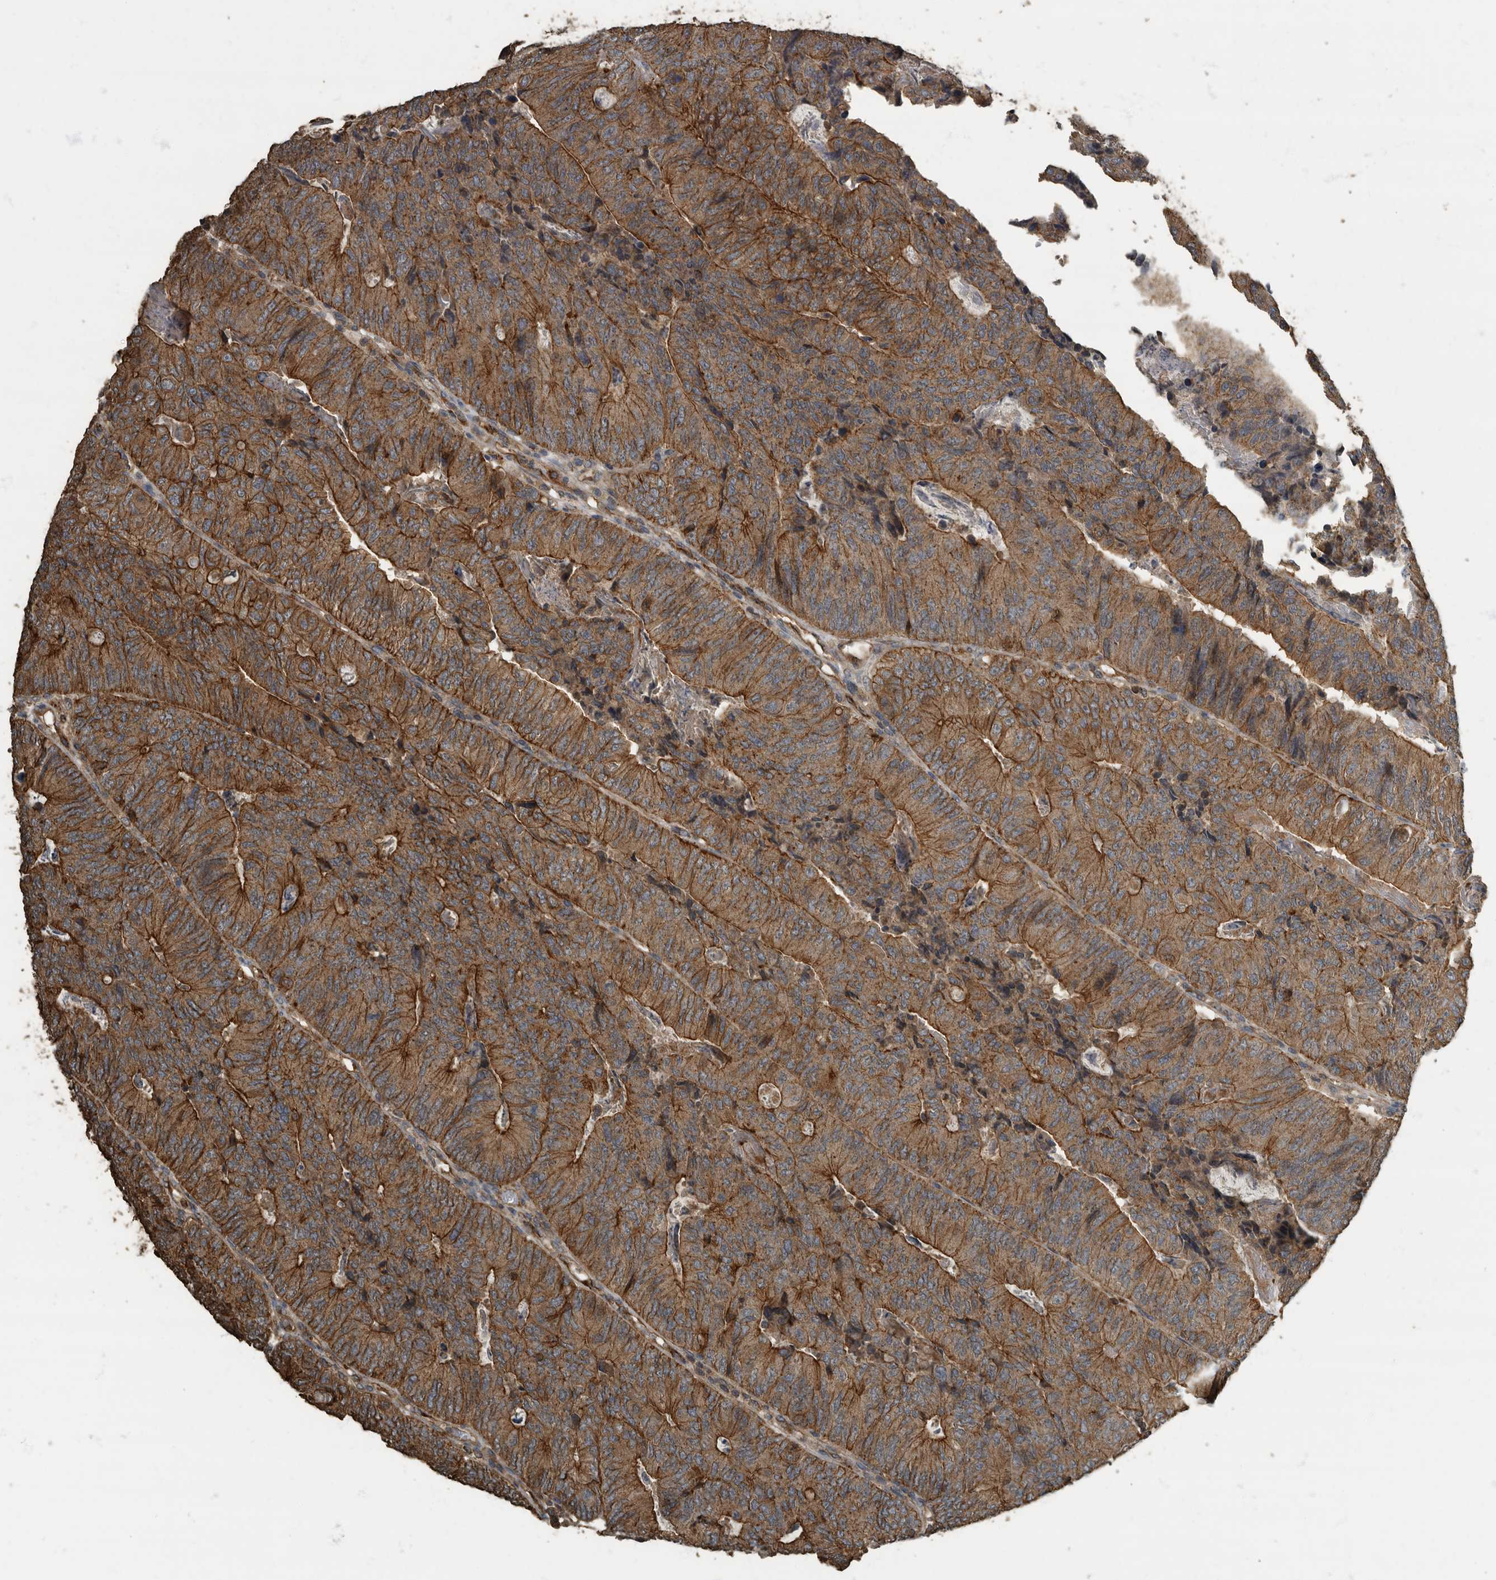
{"staining": {"intensity": "strong", "quantity": ">75%", "location": "cytoplasmic/membranous"}, "tissue": "colorectal cancer", "cell_type": "Tumor cells", "image_type": "cancer", "snomed": [{"axis": "morphology", "description": "Adenocarcinoma, NOS"}, {"axis": "topography", "description": "Colon"}], "caption": "Tumor cells exhibit strong cytoplasmic/membranous staining in approximately >75% of cells in colorectal adenocarcinoma. (DAB IHC, brown staining for protein, blue staining for nuclei).", "gene": "IL15RA", "patient": {"sex": "female", "age": 67}}